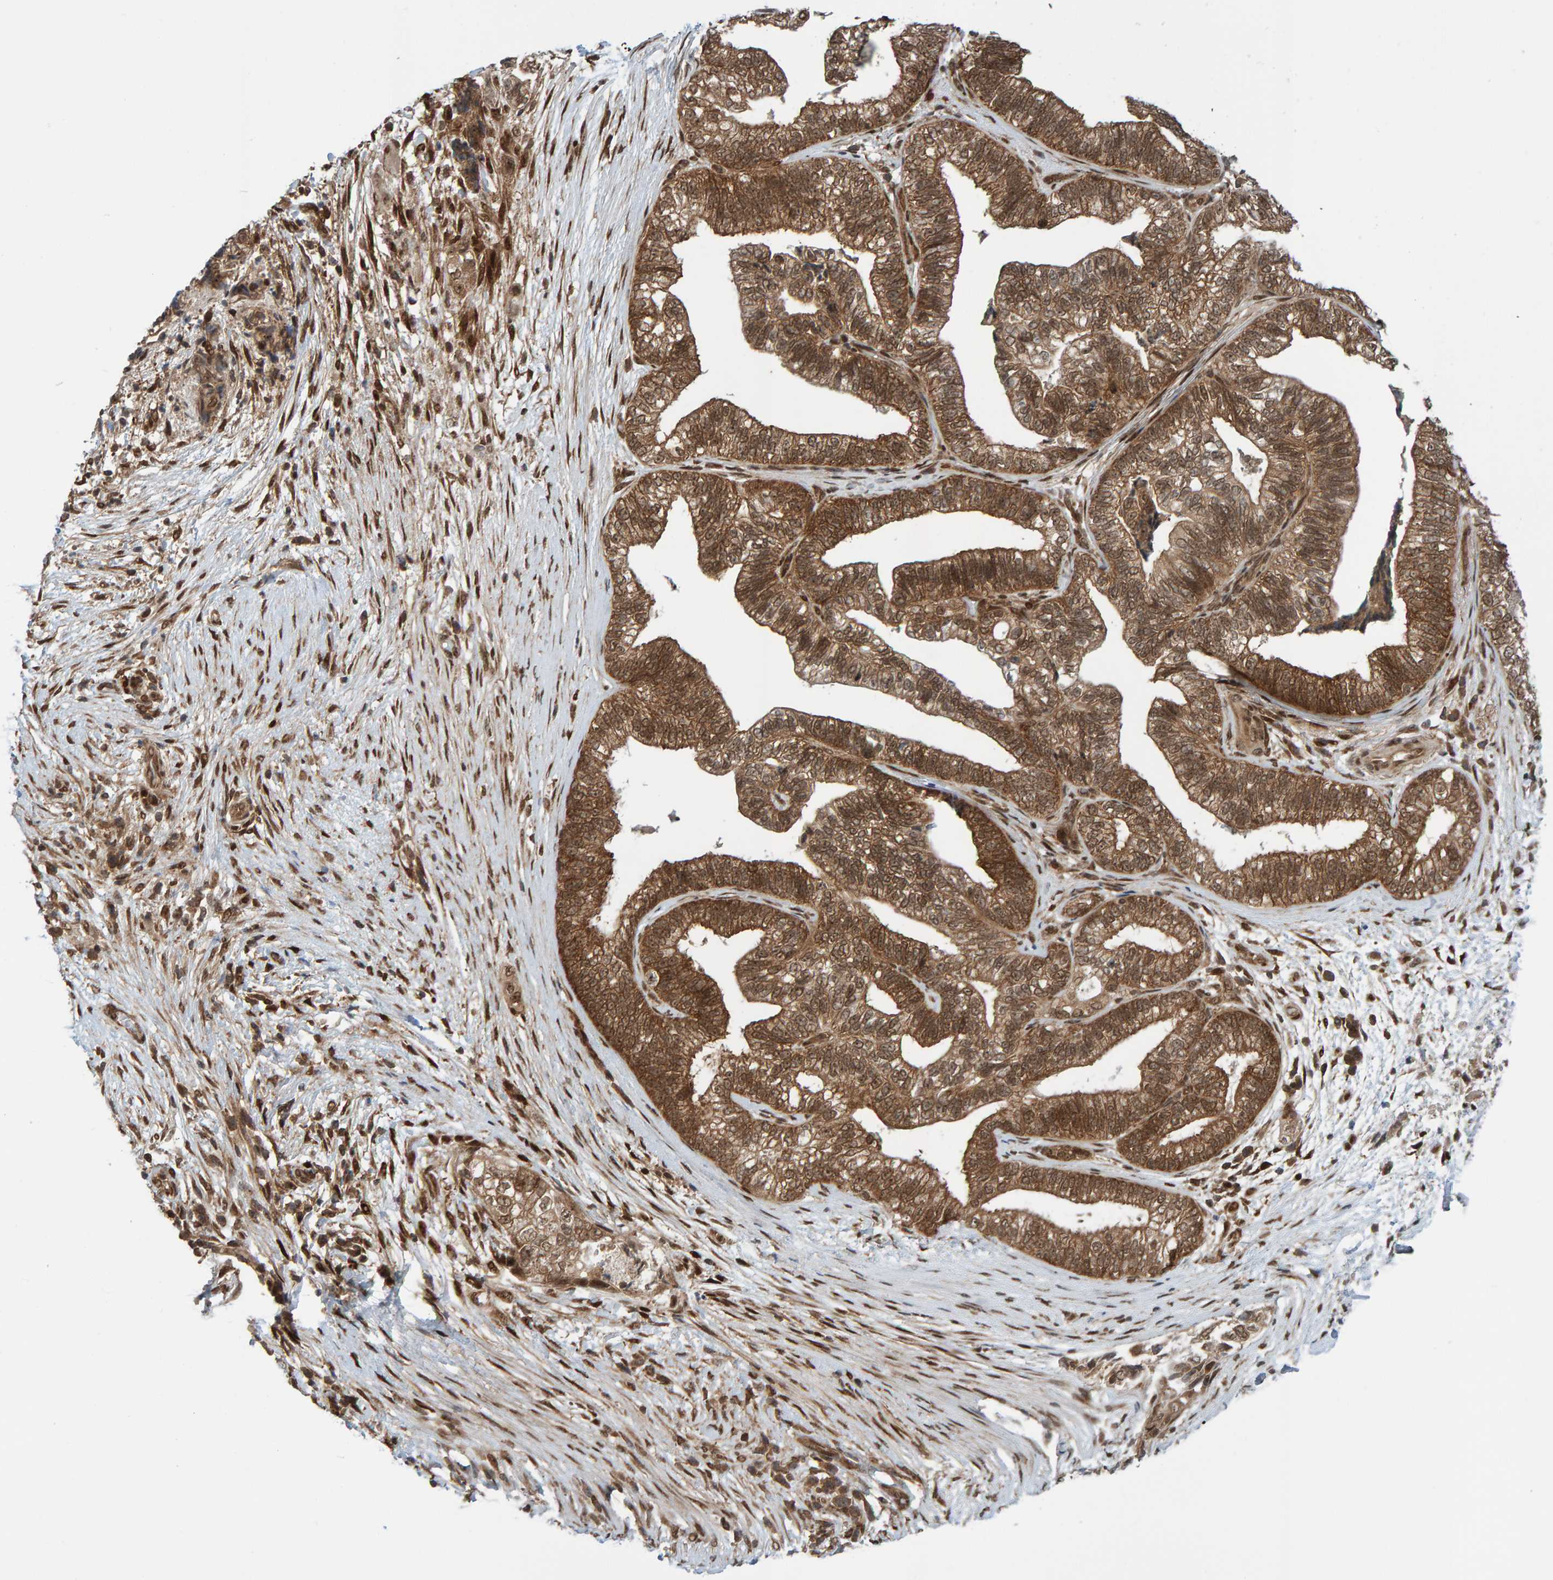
{"staining": {"intensity": "moderate", "quantity": ">75%", "location": "cytoplasmic/membranous"}, "tissue": "pancreatic cancer", "cell_type": "Tumor cells", "image_type": "cancer", "snomed": [{"axis": "morphology", "description": "Adenocarcinoma, NOS"}, {"axis": "topography", "description": "Pancreas"}], "caption": "This is a histology image of immunohistochemistry (IHC) staining of pancreatic cancer (adenocarcinoma), which shows moderate staining in the cytoplasmic/membranous of tumor cells.", "gene": "ZNF366", "patient": {"sex": "male", "age": 72}}